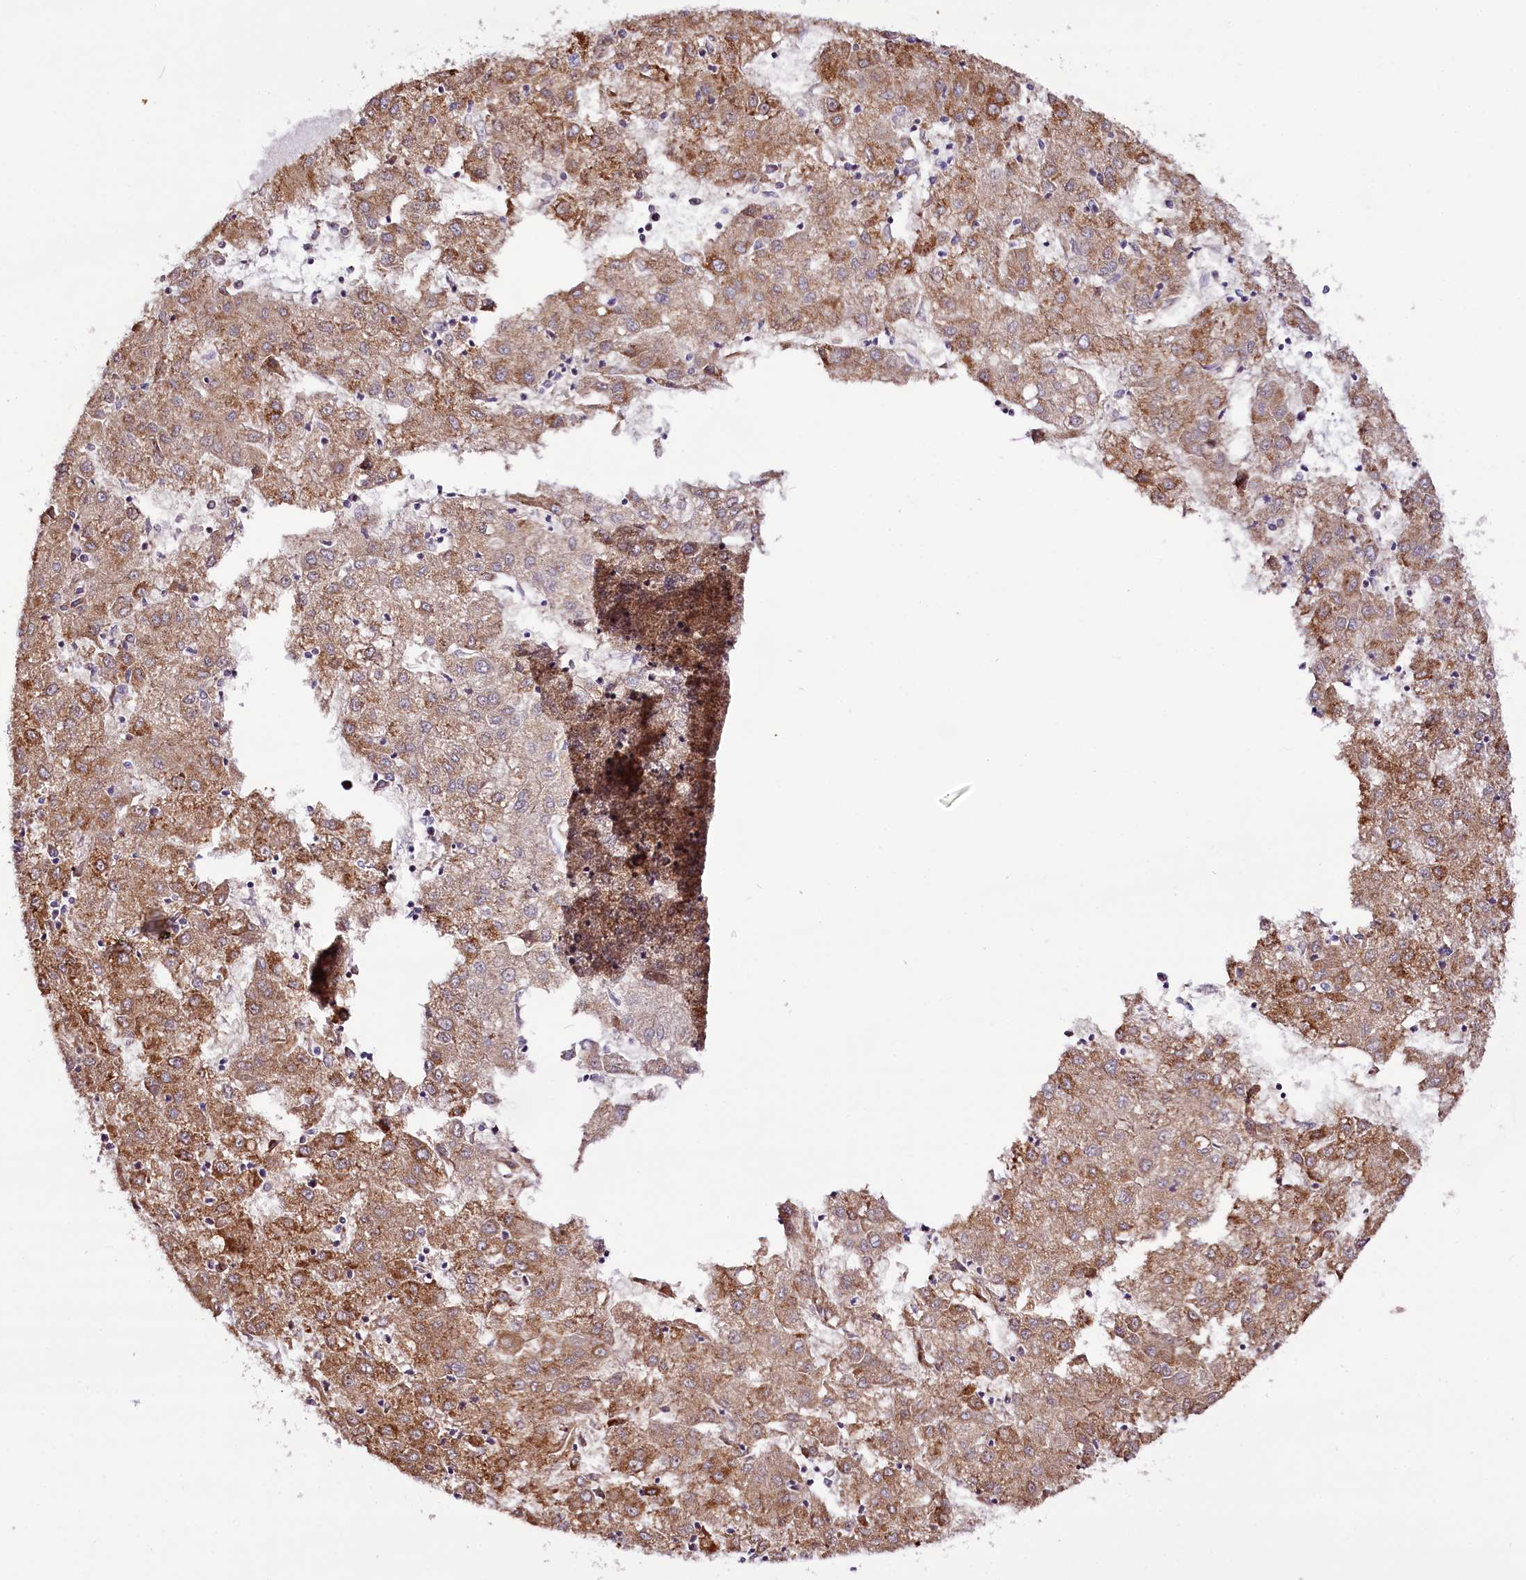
{"staining": {"intensity": "moderate", "quantity": ">75%", "location": "cytoplasmic/membranous"}, "tissue": "liver cancer", "cell_type": "Tumor cells", "image_type": "cancer", "snomed": [{"axis": "morphology", "description": "Carcinoma, Hepatocellular, NOS"}, {"axis": "topography", "description": "Liver"}], "caption": "Moderate cytoplasmic/membranous staining is identified in approximately >75% of tumor cells in liver hepatocellular carcinoma. (DAB IHC, brown staining for protein, blue staining for nuclei).", "gene": "CUTC", "patient": {"sex": "male", "age": 72}}